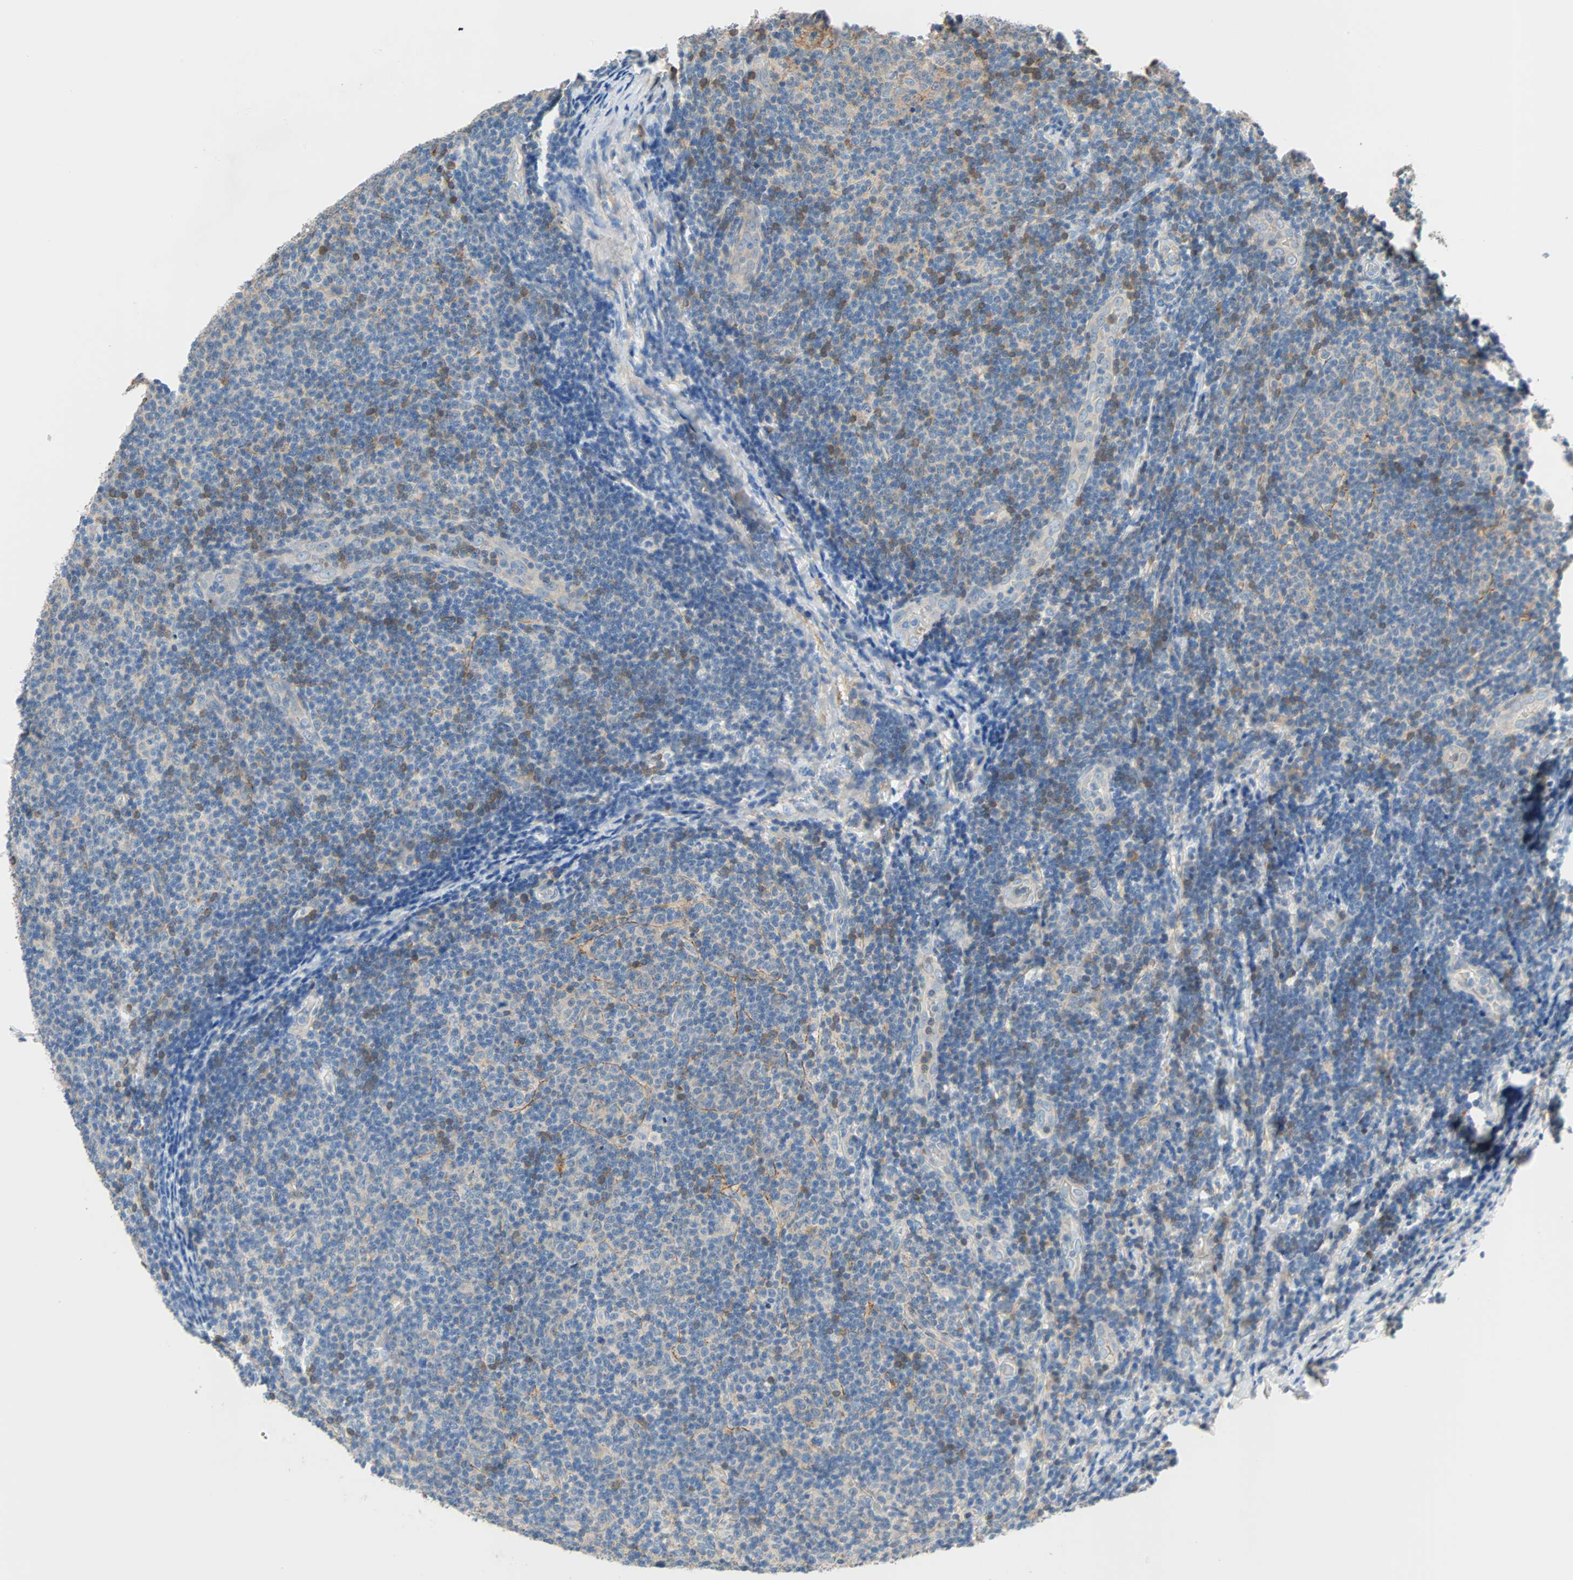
{"staining": {"intensity": "moderate", "quantity": "<25%", "location": "cytoplasmic/membranous"}, "tissue": "lymphoma", "cell_type": "Tumor cells", "image_type": "cancer", "snomed": [{"axis": "morphology", "description": "Malignant lymphoma, non-Hodgkin's type, Low grade"}, {"axis": "topography", "description": "Lymph node"}], "caption": "Tumor cells exhibit low levels of moderate cytoplasmic/membranous expression in approximately <25% of cells in human lymphoma. Using DAB (3,3'-diaminobenzidine) (brown) and hematoxylin (blue) stains, captured at high magnification using brightfield microscopy.", "gene": "TNFRSF12A", "patient": {"sex": "male", "age": 83}}